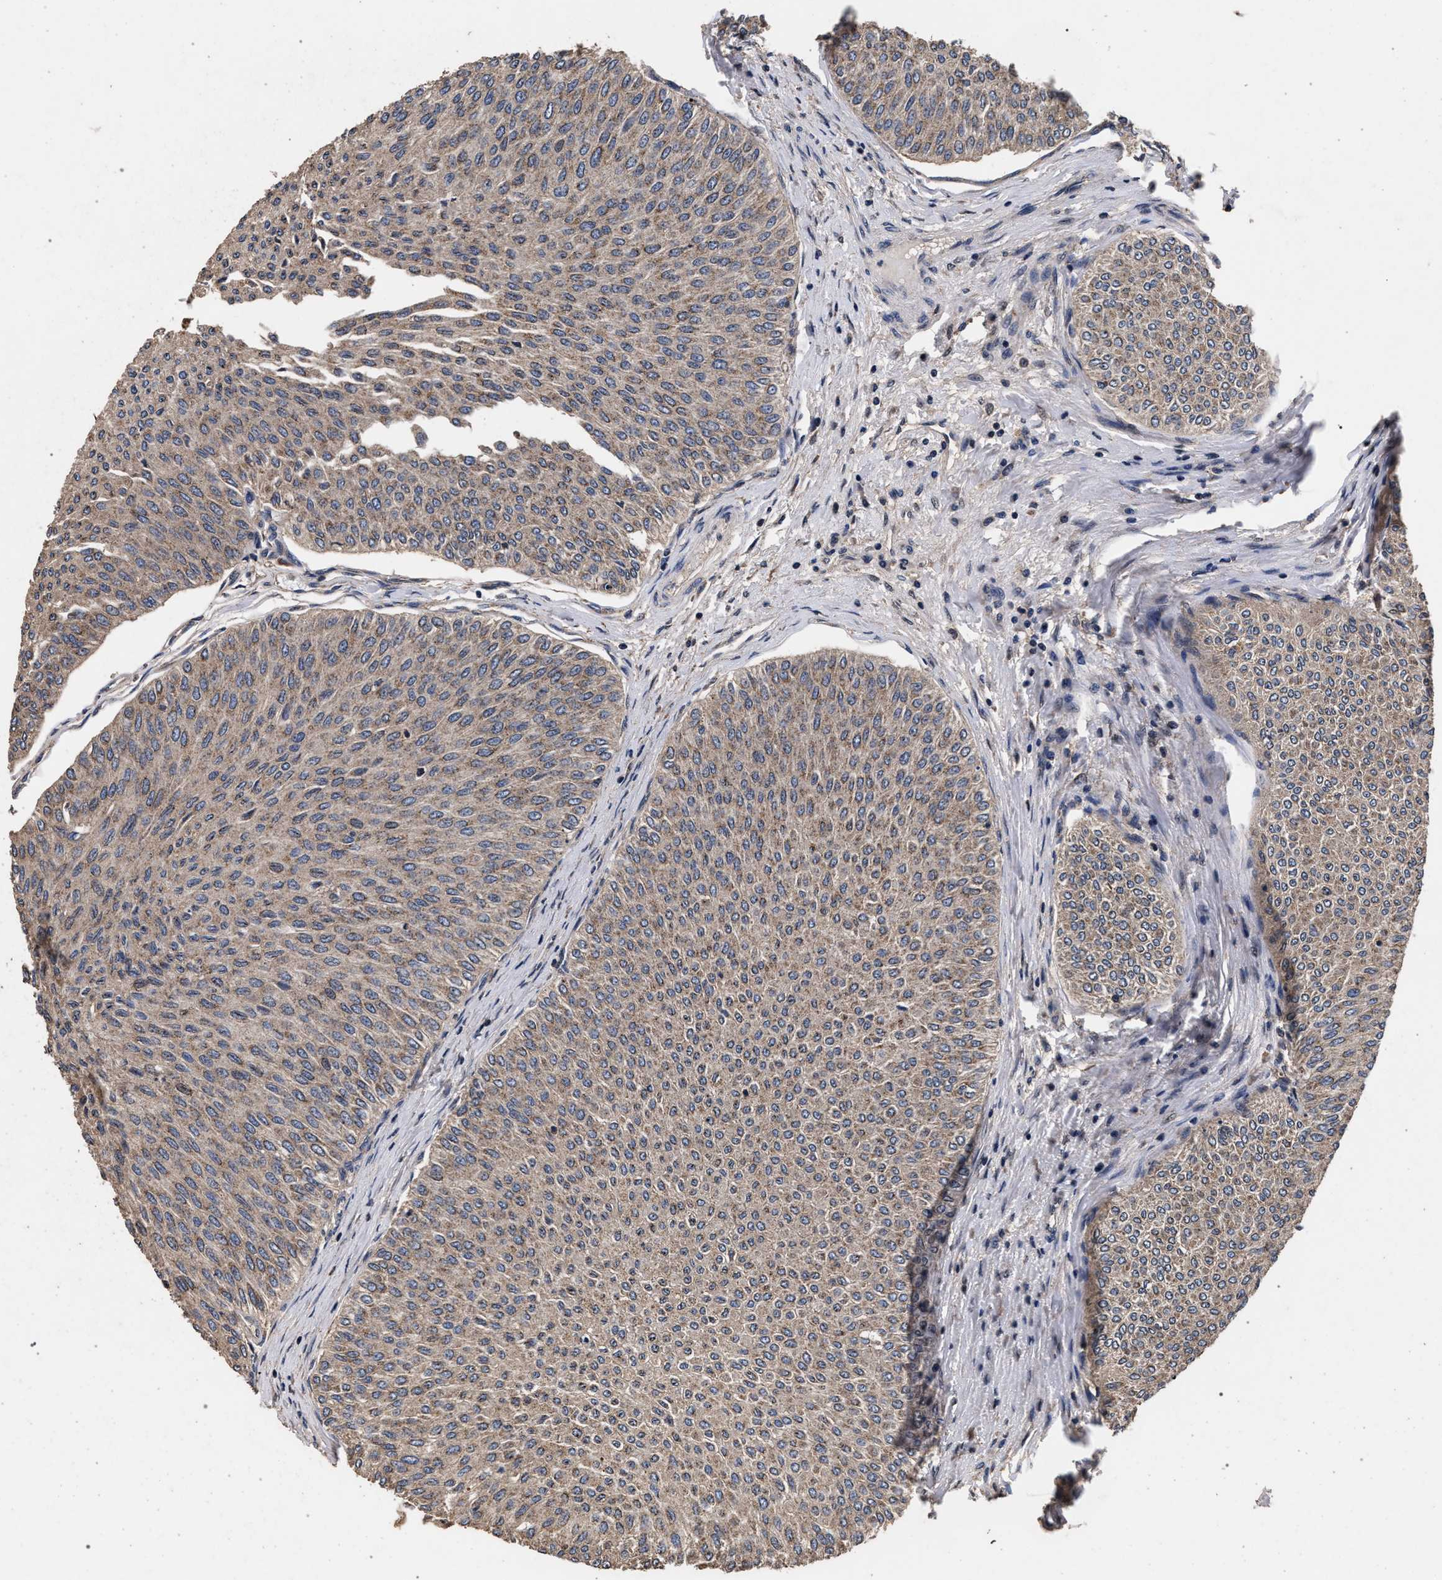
{"staining": {"intensity": "moderate", "quantity": ">75%", "location": "cytoplasmic/membranous,nuclear"}, "tissue": "urothelial cancer", "cell_type": "Tumor cells", "image_type": "cancer", "snomed": [{"axis": "morphology", "description": "Urothelial carcinoma, Low grade"}, {"axis": "topography", "description": "Urinary bladder"}], "caption": "Tumor cells demonstrate medium levels of moderate cytoplasmic/membranous and nuclear positivity in about >75% of cells in urothelial cancer.", "gene": "ACOX1", "patient": {"sex": "male", "age": 78}}